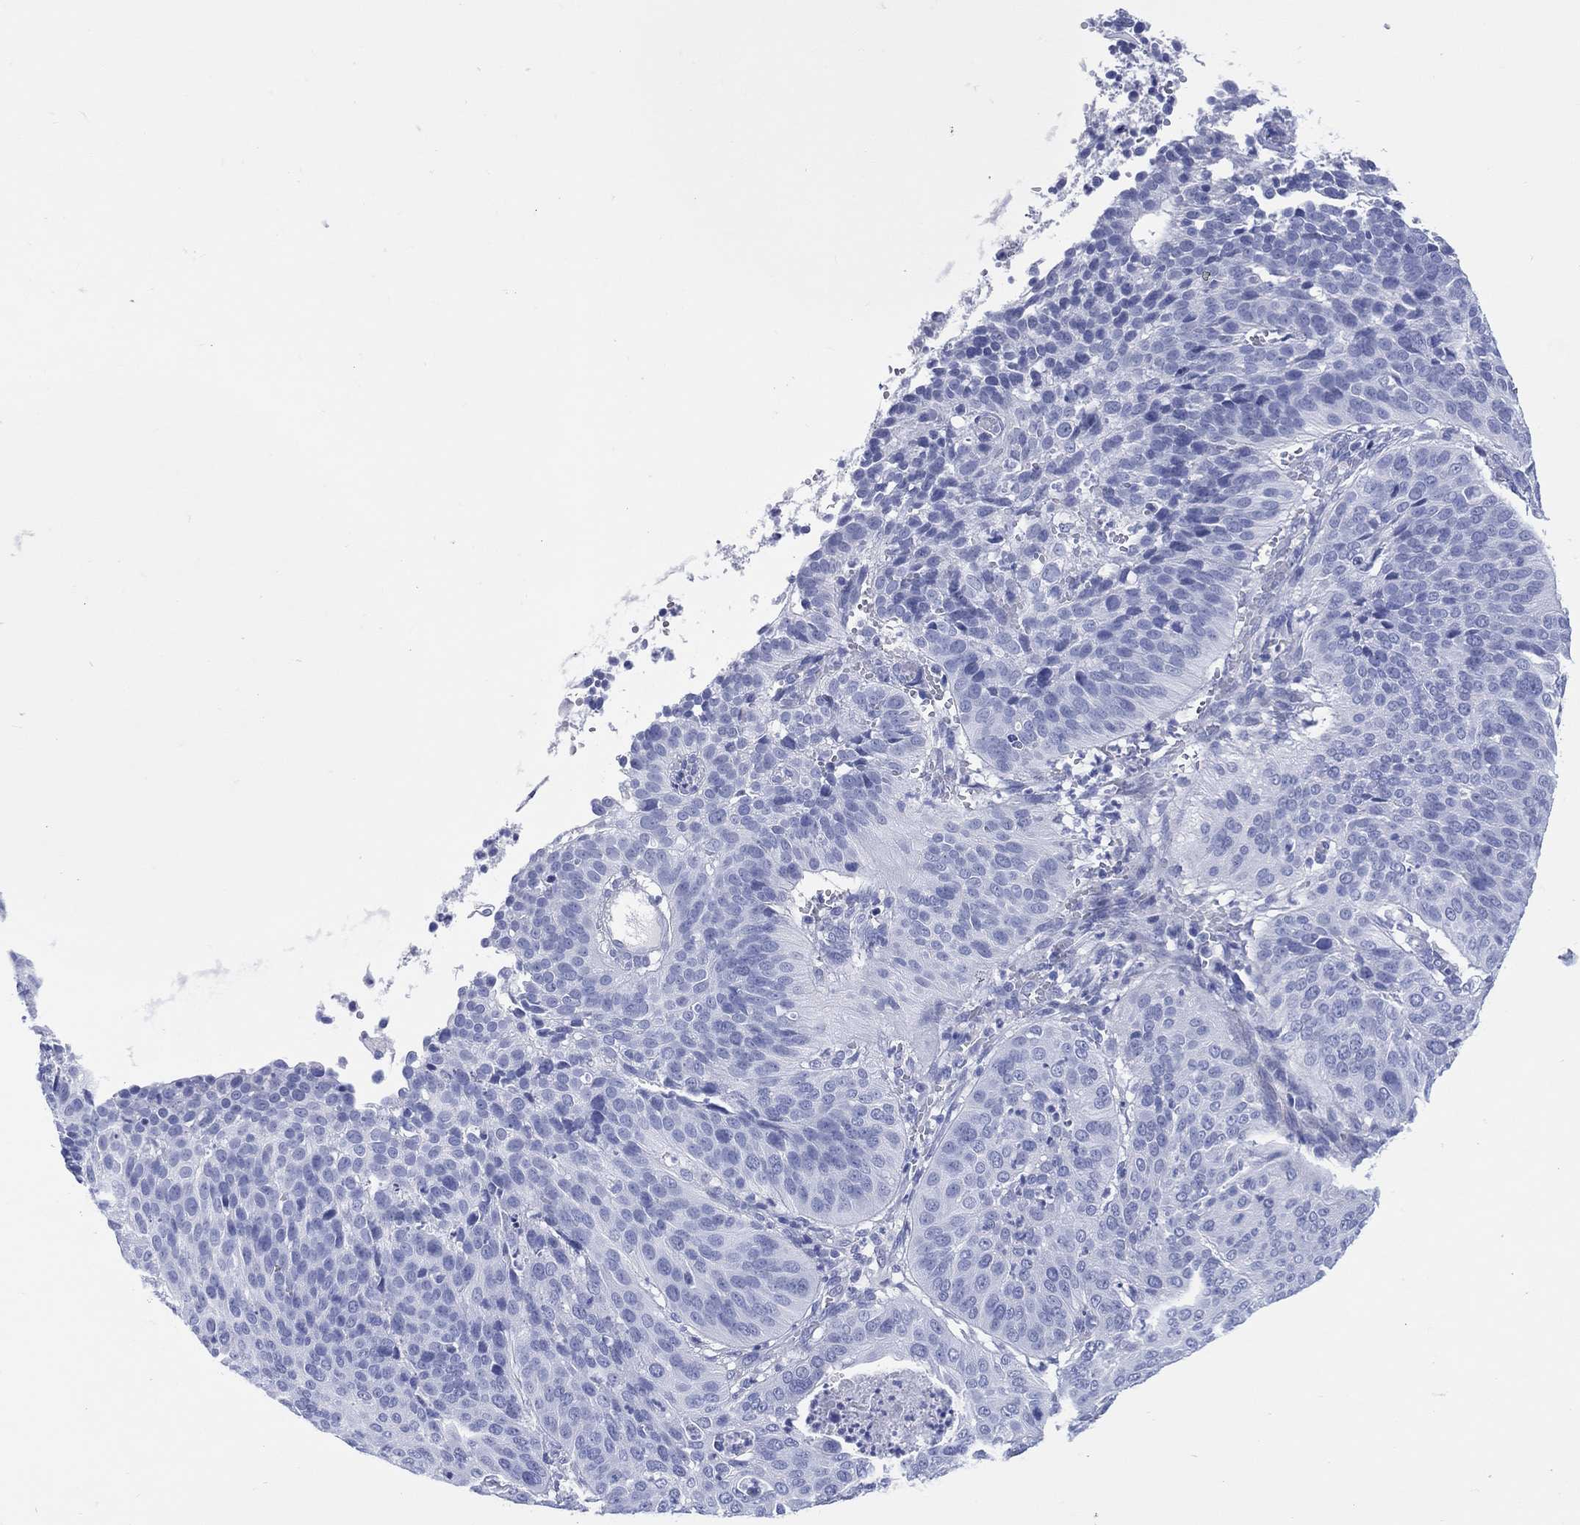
{"staining": {"intensity": "negative", "quantity": "none", "location": "none"}, "tissue": "cervical cancer", "cell_type": "Tumor cells", "image_type": "cancer", "snomed": [{"axis": "morphology", "description": "Normal tissue, NOS"}, {"axis": "morphology", "description": "Squamous cell carcinoma, NOS"}, {"axis": "topography", "description": "Cervix"}], "caption": "Tumor cells show no significant protein expression in cervical cancer (squamous cell carcinoma).", "gene": "LRRD1", "patient": {"sex": "female", "age": 39}}